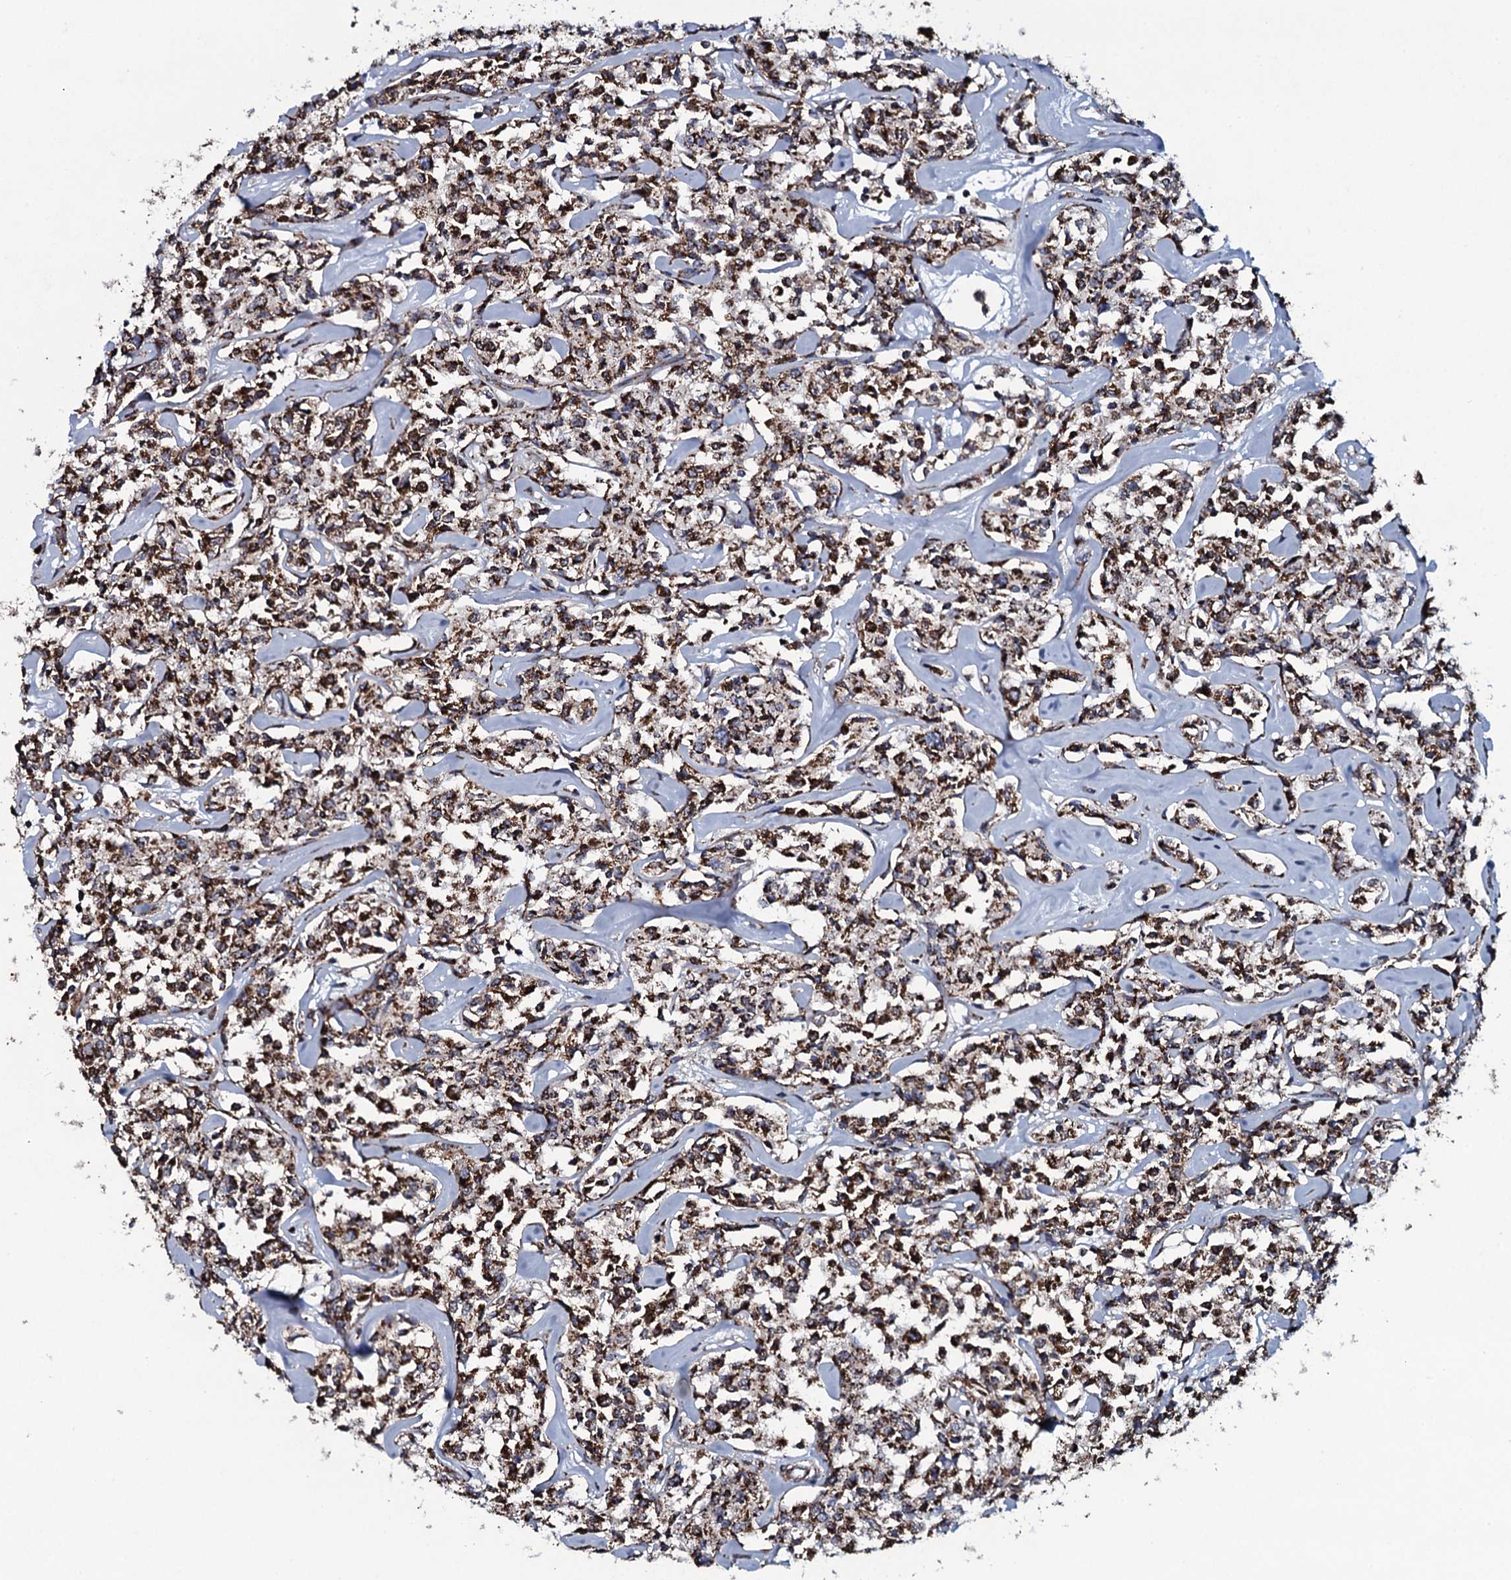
{"staining": {"intensity": "strong", "quantity": ">75%", "location": "cytoplasmic/membranous"}, "tissue": "lymphoma", "cell_type": "Tumor cells", "image_type": "cancer", "snomed": [{"axis": "morphology", "description": "Malignant lymphoma, non-Hodgkin's type, Low grade"}, {"axis": "topography", "description": "Small intestine"}], "caption": "IHC (DAB) staining of human lymphoma reveals strong cytoplasmic/membranous protein positivity in about >75% of tumor cells.", "gene": "EVC2", "patient": {"sex": "female", "age": 59}}